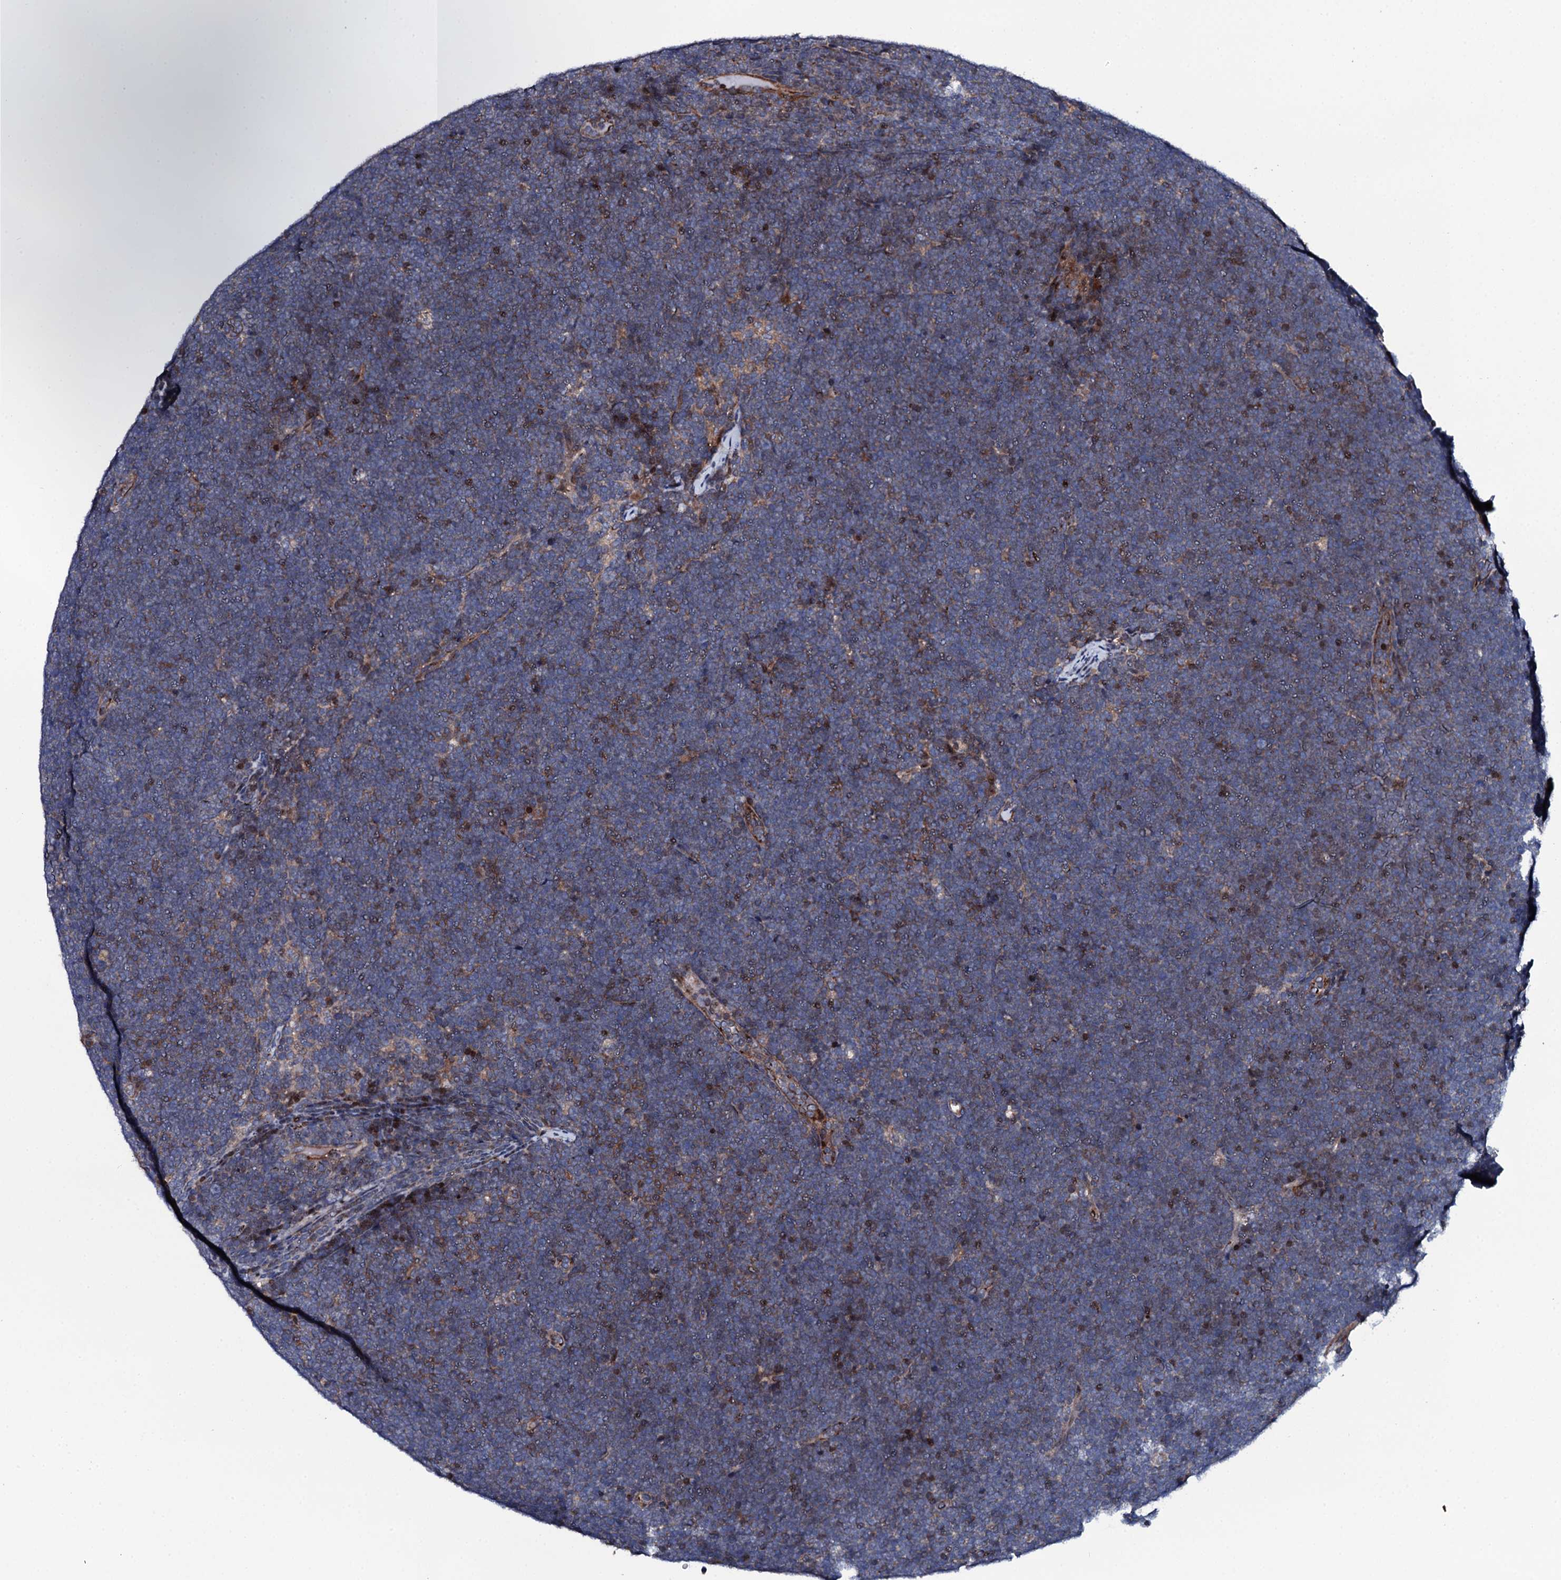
{"staining": {"intensity": "negative", "quantity": "none", "location": "none"}, "tissue": "lymphoma", "cell_type": "Tumor cells", "image_type": "cancer", "snomed": [{"axis": "morphology", "description": "Malignant lymphoma, non-Hodgkin's type, High grade"}, {"axis": "topography", "description": "Lymph node"}], "caption": "There is no significant expression in tumor cells of lymphoma.", "gene": "PLET1", "patient": {"sex": "male", "age": 13}}